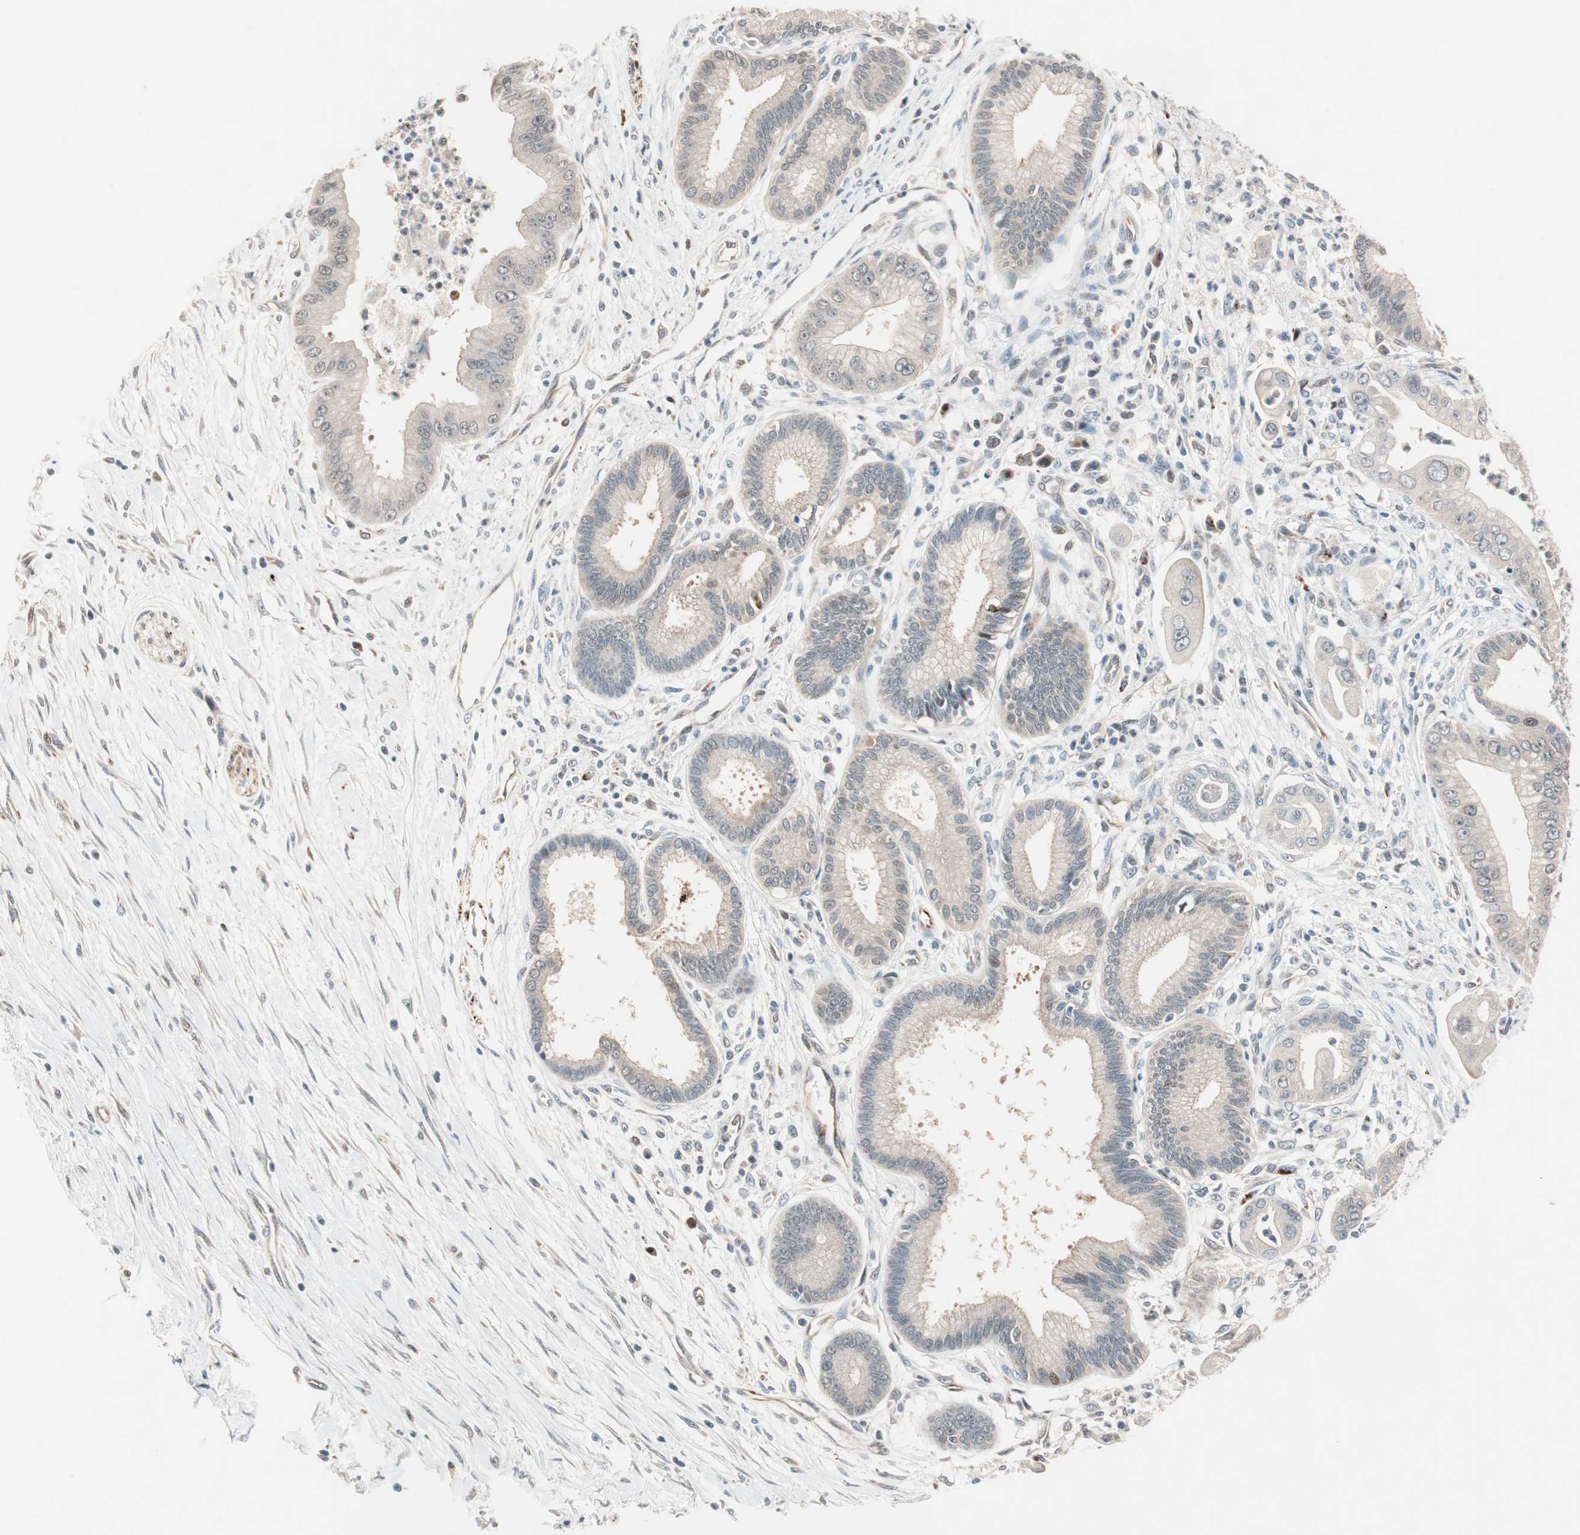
{"staining": {"intensity": "weak", "quantity": ">75%", "location": "cytoplasmic/membranous"}, "tissue": "pancreatic cancer", "cell_type": "Tumor cells", "image_type": "cancer", "snomed": [{"axis": "morphology", "description": "Adenocarcinoma, NOS"}, {"axis": "topography", "description": "Pancreas"}], "caption": "There is low levels of weak cytoplasmic/membranous expression in tumor cells of pancreatic cancer (adenocarcinoma), as demonstrated by immunohistochemical staining (brown color).", "gene": "PIK3R3", "patient": {"sex": "male", "age": 59}}